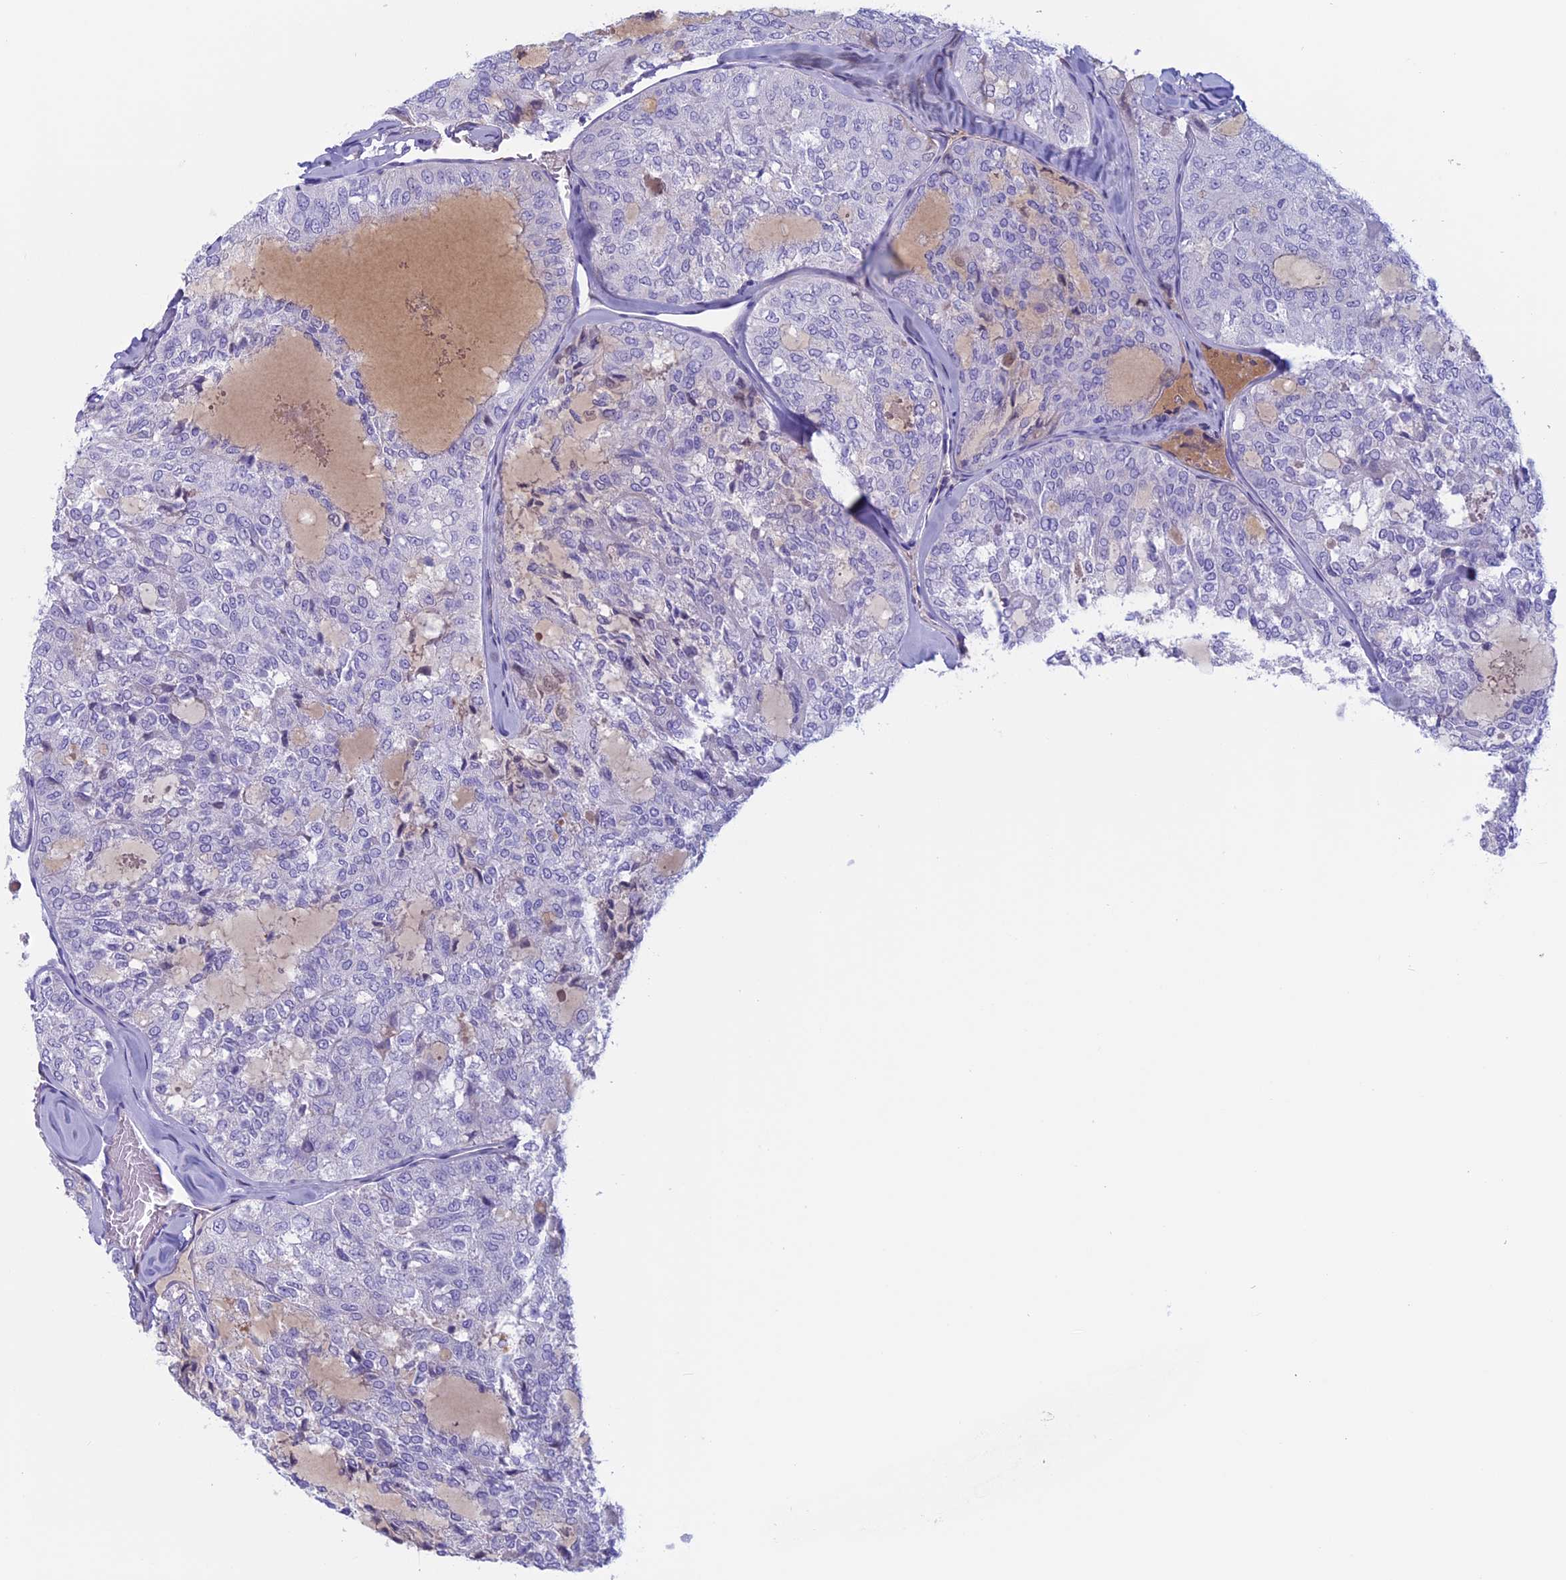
{"staining": {"intensity": "negative", "quantity": "none", "location": "none"}, "tissue": "thyroid cancer", "cell_type": "Tumor cells", "image_type": "cancer", "snomed": [{"axis": "morphology", "description": "Follicular adenoma carcinoma, NOS"}, {"axis": "topography", "description": "Thyroid gland"}], "caption": "IHC histopathology image of human follicular adenoma carcinoma (thyroid) stained for a protein (brown), which demonstrates no staining in tumor cells.", "gene": "ANGPTL2", "patient": {"sex": "male", "age": 75}}